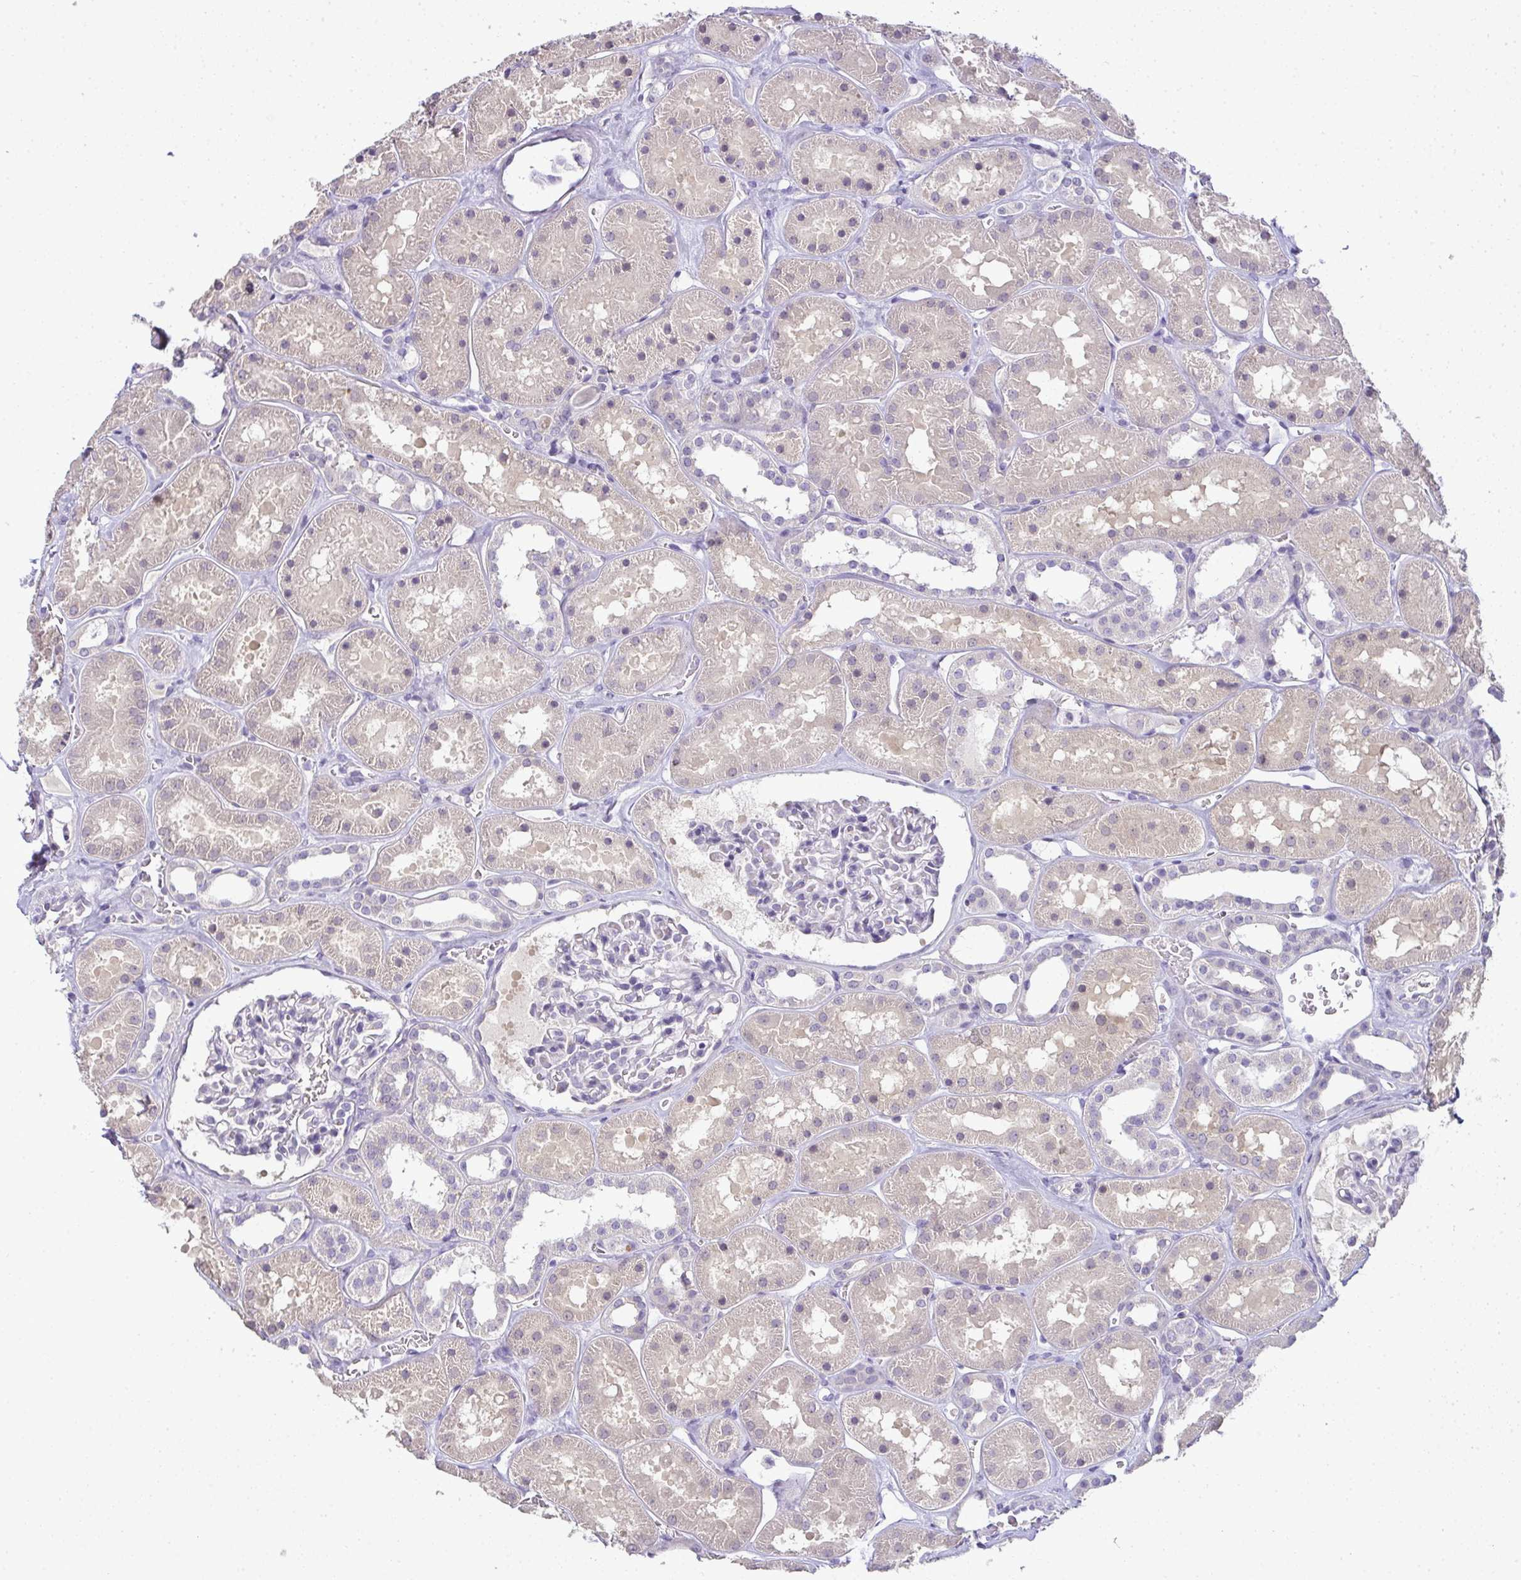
{"staining": {"intensity": "negative", "quantity": "none", "location": "none"}, "tissue": "kidney", "cell_type": "Cells in glomeruli", "image_type": "normal", "snomed": [{"axis": "morphology", "description": "Normal tissue, NOS"}, {"axis": "topography", "description": "Kidney"}], "caption": "Immunohistochemistry histopathology image of benign human kidney stained for a protein (brown), which exhibits no staining in cells in glomeruli.", "gene": "CMPK1", "patient": {"sex": "female", "age": 41}}